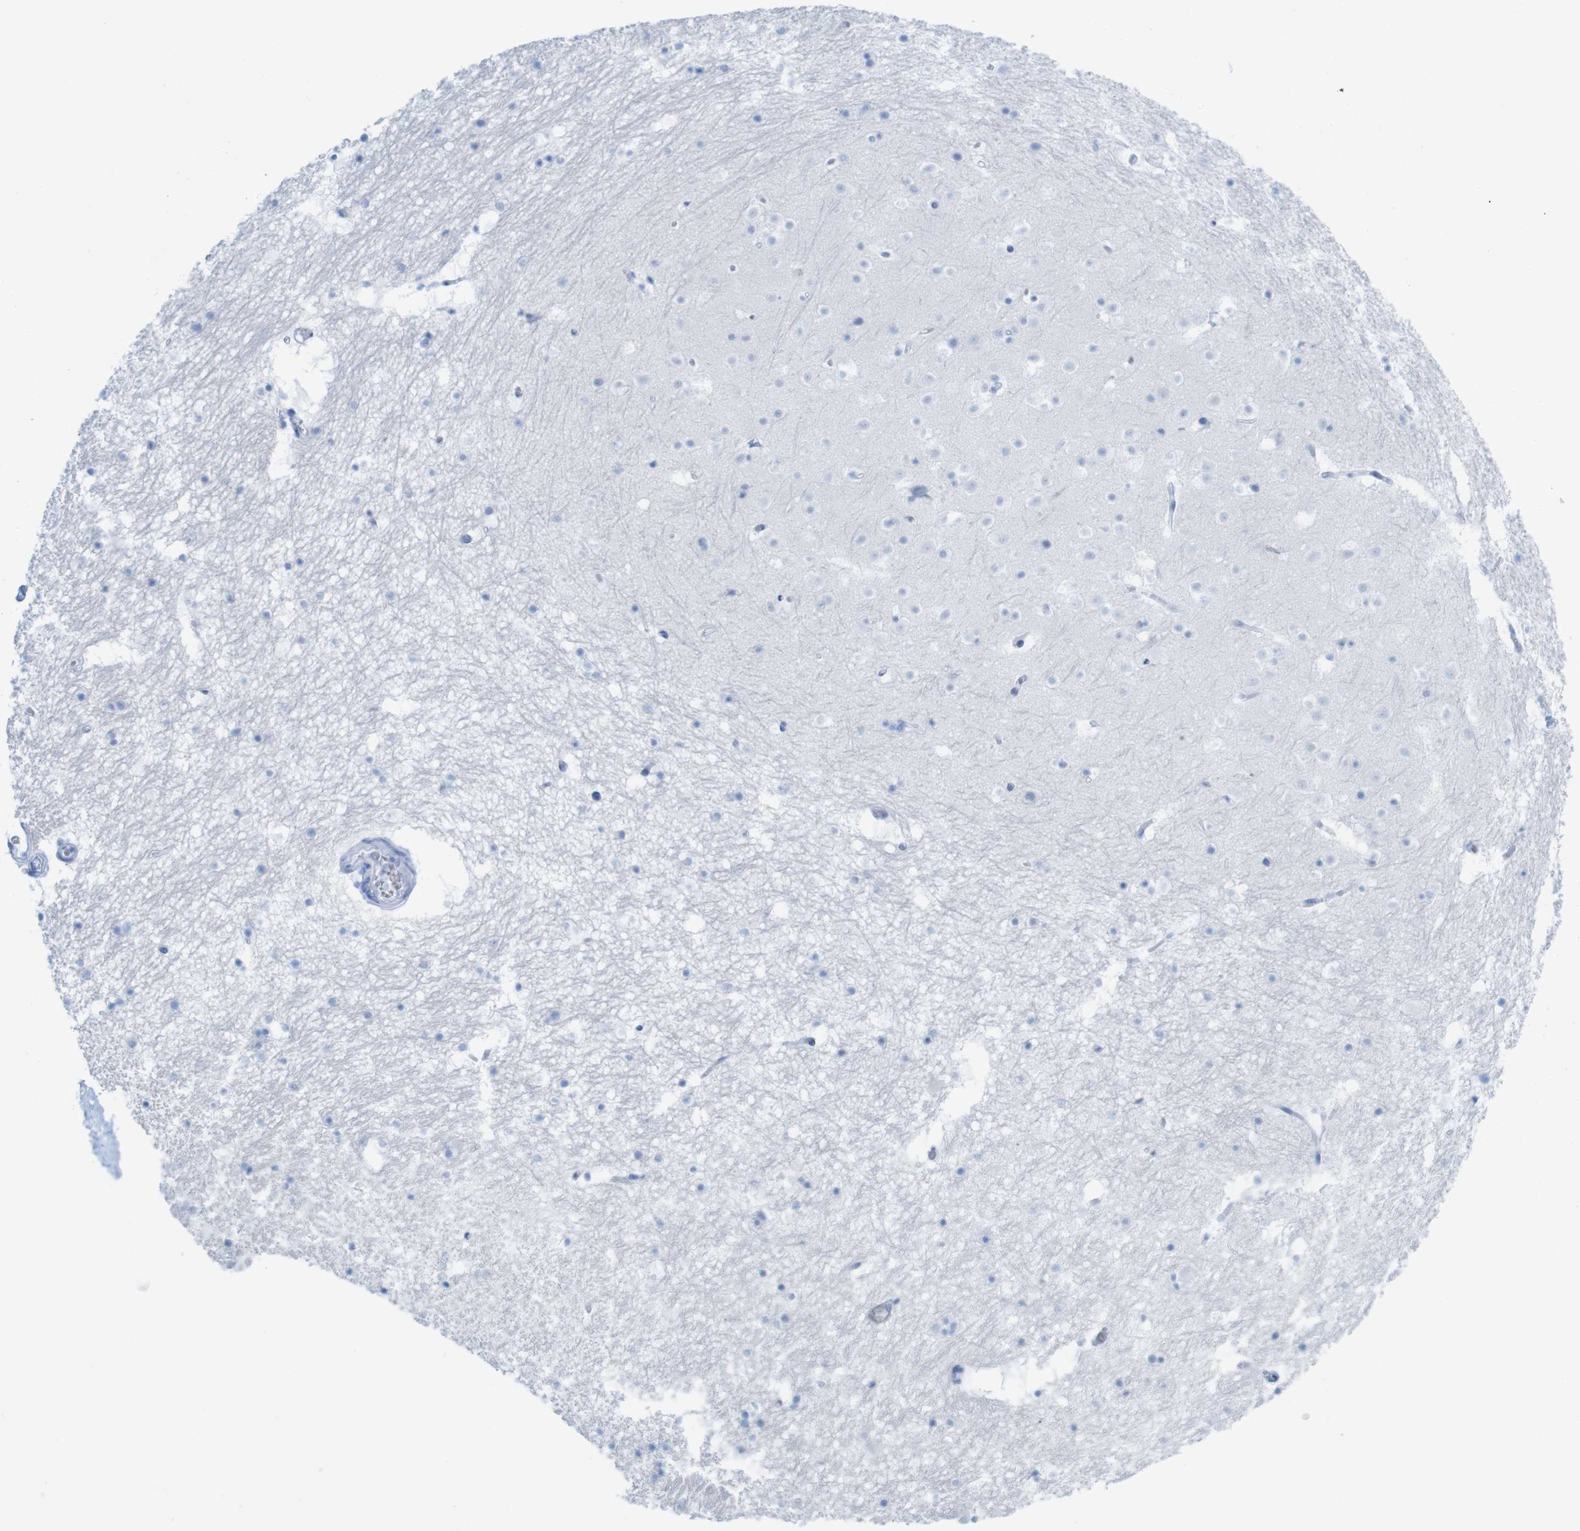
{"staining": {"intensity": "negative", "quantity": "none", "location": "none"}, "tissue": "hippocampus", "cell_type": "Glial cells", "image_type": "normal", "snomed": [{"axis": "morphology", "description": "Normal tissue, NOS"}, {"axis": "topography", "description": "Hippocampus"}], "caption": "High magnification brightfield microscopy of benign hippocampus stained with DAB (3,3'-diaminobenzidine) (brown) and counterstained with hematoxylin (blue): glial cells show no significant staining.", "gene": "MYH7", "patient": {"sex": "male", "age": 45}}